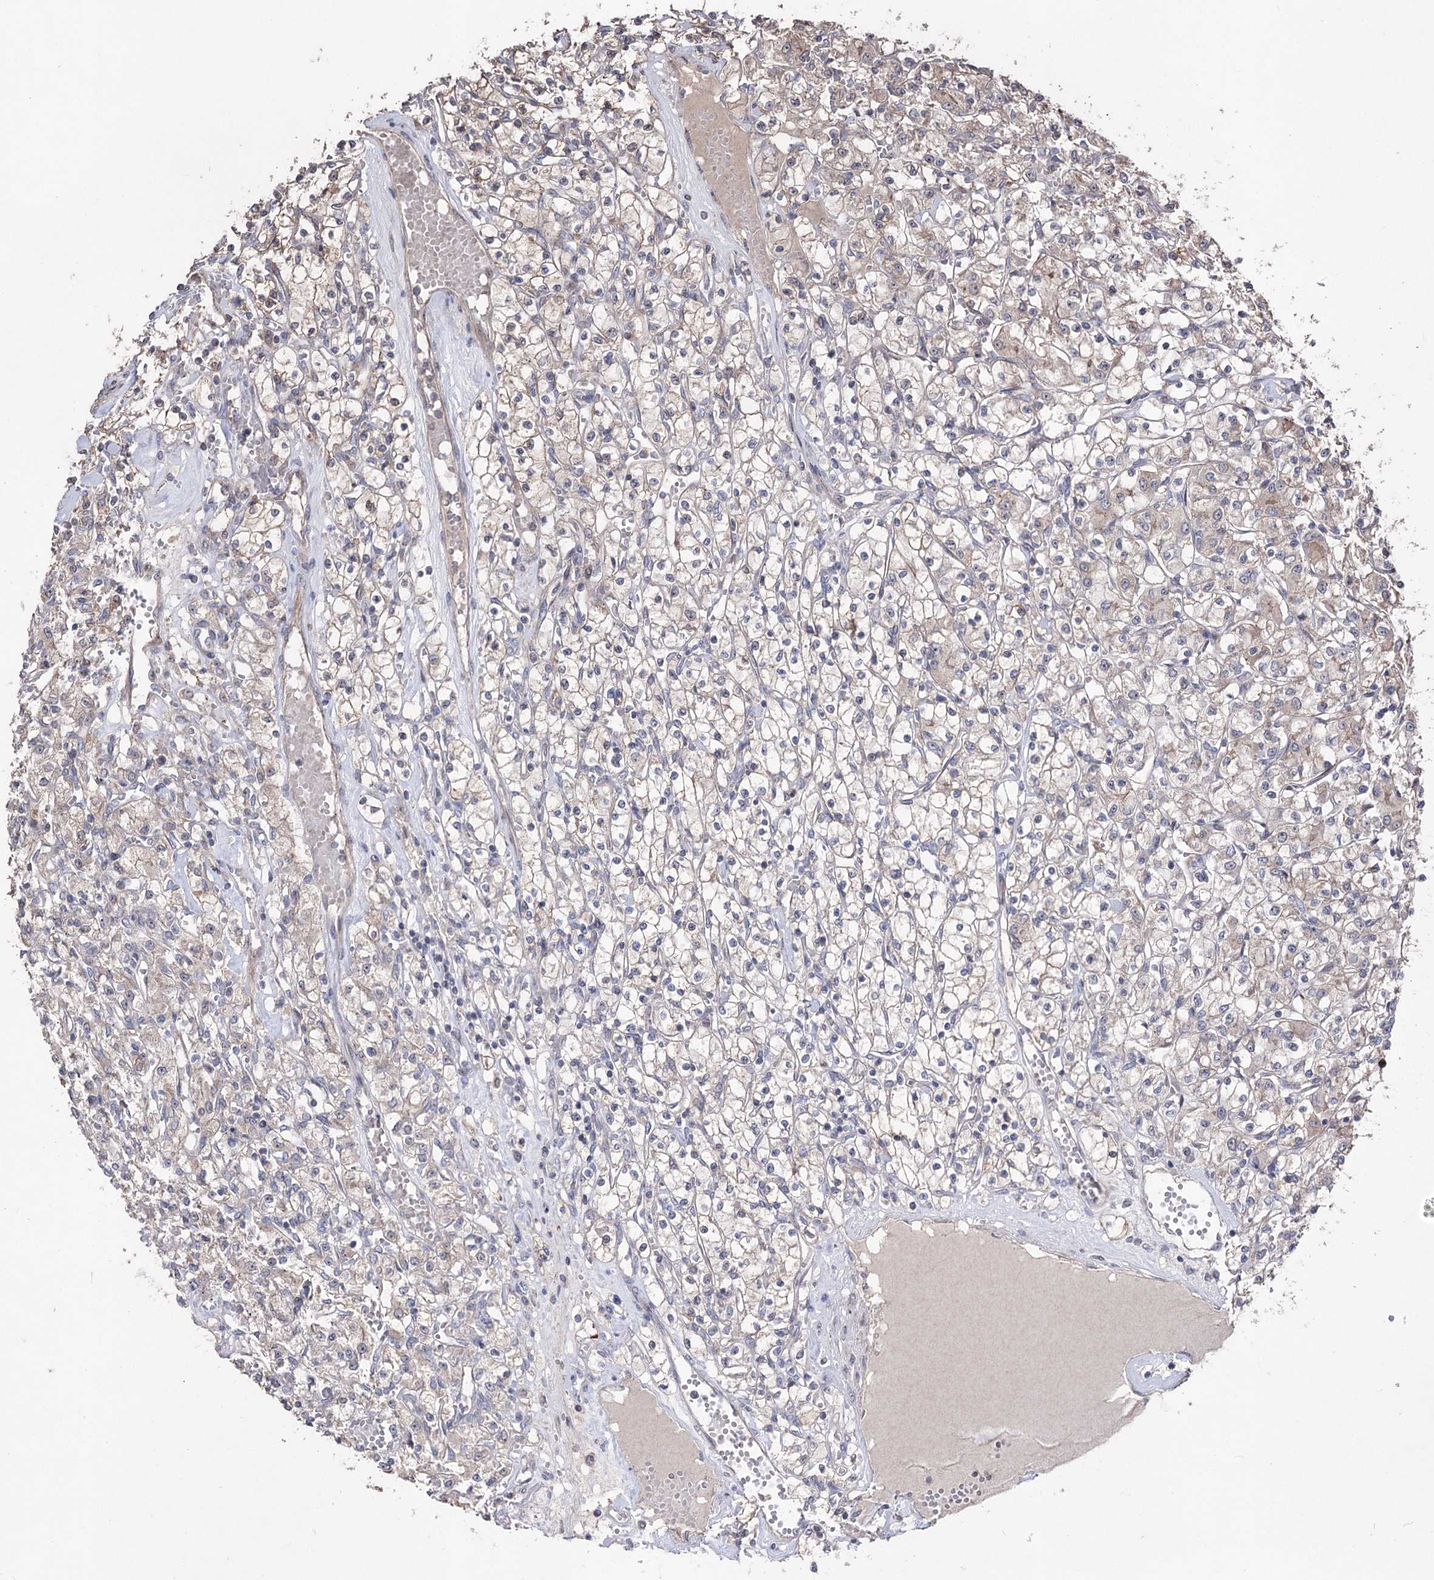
{"staining": {"intensity": "weak", "quantity": "<25%", "location": "cytoplasmic/membranous"}, "tissue": "renal cancer", "cell_type": "Tumor cells", "image_type": "cancer", "snomed": [{"axis": "morphology", "description": "Adenocarcinoma, NOS"}, {"axis": "topography", "description": "Kidney"}], "caption": "Renal adenocarcinoma was stained to show a protein in brown. There is no significant positivity in tumor cells. (Stains: DAB IHC with hematoxylin counter stain, Microscopy: brightfield microscopy at high magnification).", "gene": "CPNE8", "patient": {"sex": "female", "age": 59}}